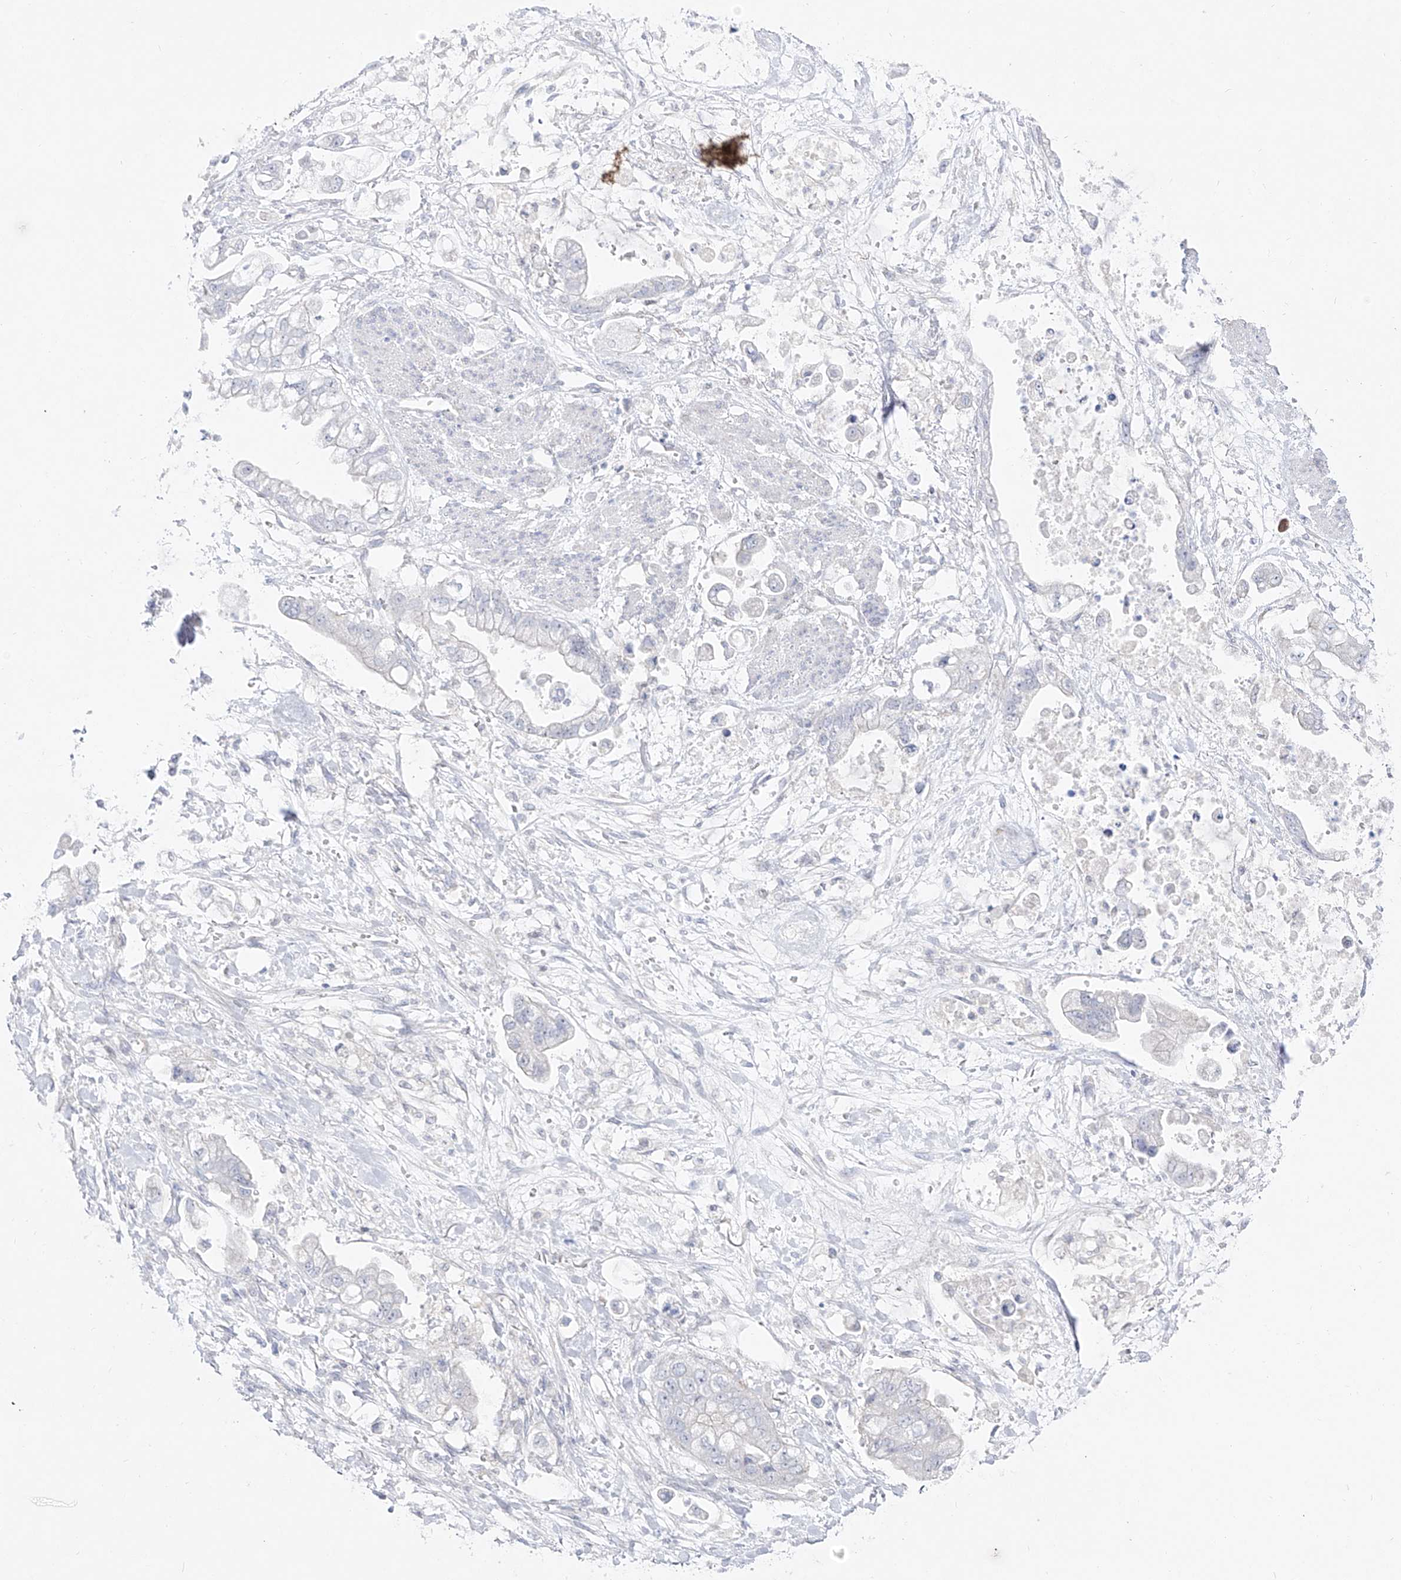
{"staining": {"intensity": "negative", "quantity": "none", "location": "none"}, "tissue": "stomach cancer", "cell_type": "Tumor cells", "image_type": "cancer", "snomed": [{"axis": "morphology", "description": "Adenocarcinoma, NOS"}, {"axis": "topography", "description": "Stomach"}], "caption": "Image shows no protein expression in tumor cells of adenocarcinoma (stomach) tissue.", "gene": "DMKN", "patient": {"sex": "male", "age": 62}}